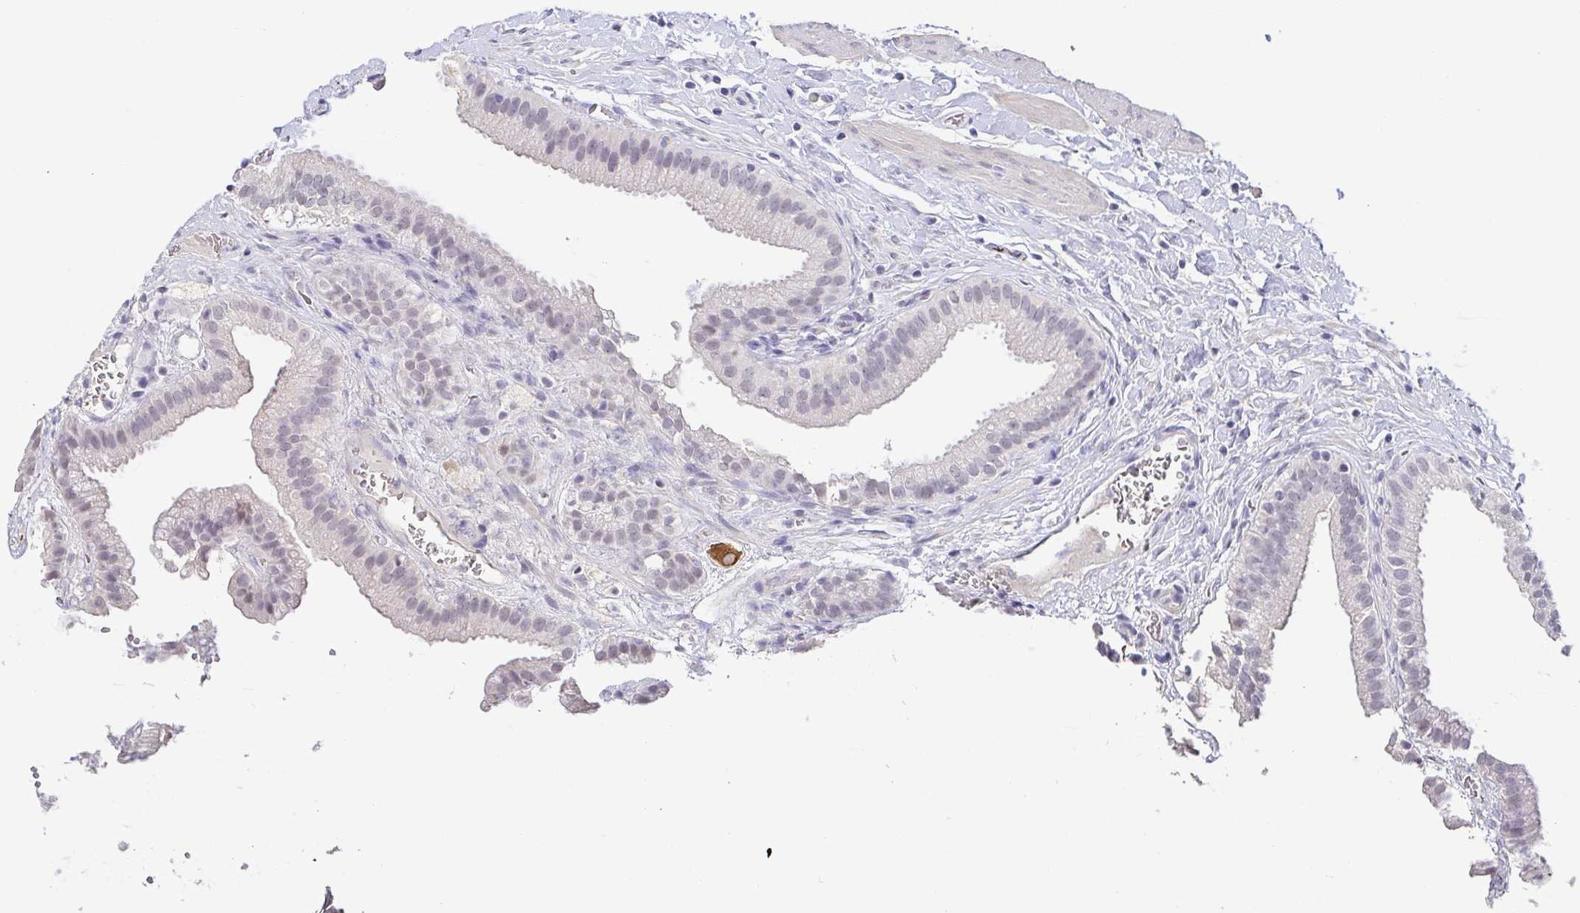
{"staining": {"intensity": "weak", "quantity": "<25%", "location": "nuclear"}, "tissue": "gallbladder", "cell_type": "Glandular cells", "image_type": "normal", "snomed": [{"axis": "morphology", "description": "Normal tissue, NOS"}, {"axis": "topography", "description": "Gallbladder"}], "caption": "A high-resolution image shows immunohistochemistry staining of unremarkable gallbladder, which displays no significant expression in glandular cells.", "gene": "NEFH", "patient": {"sex": "female", "age": 63}}